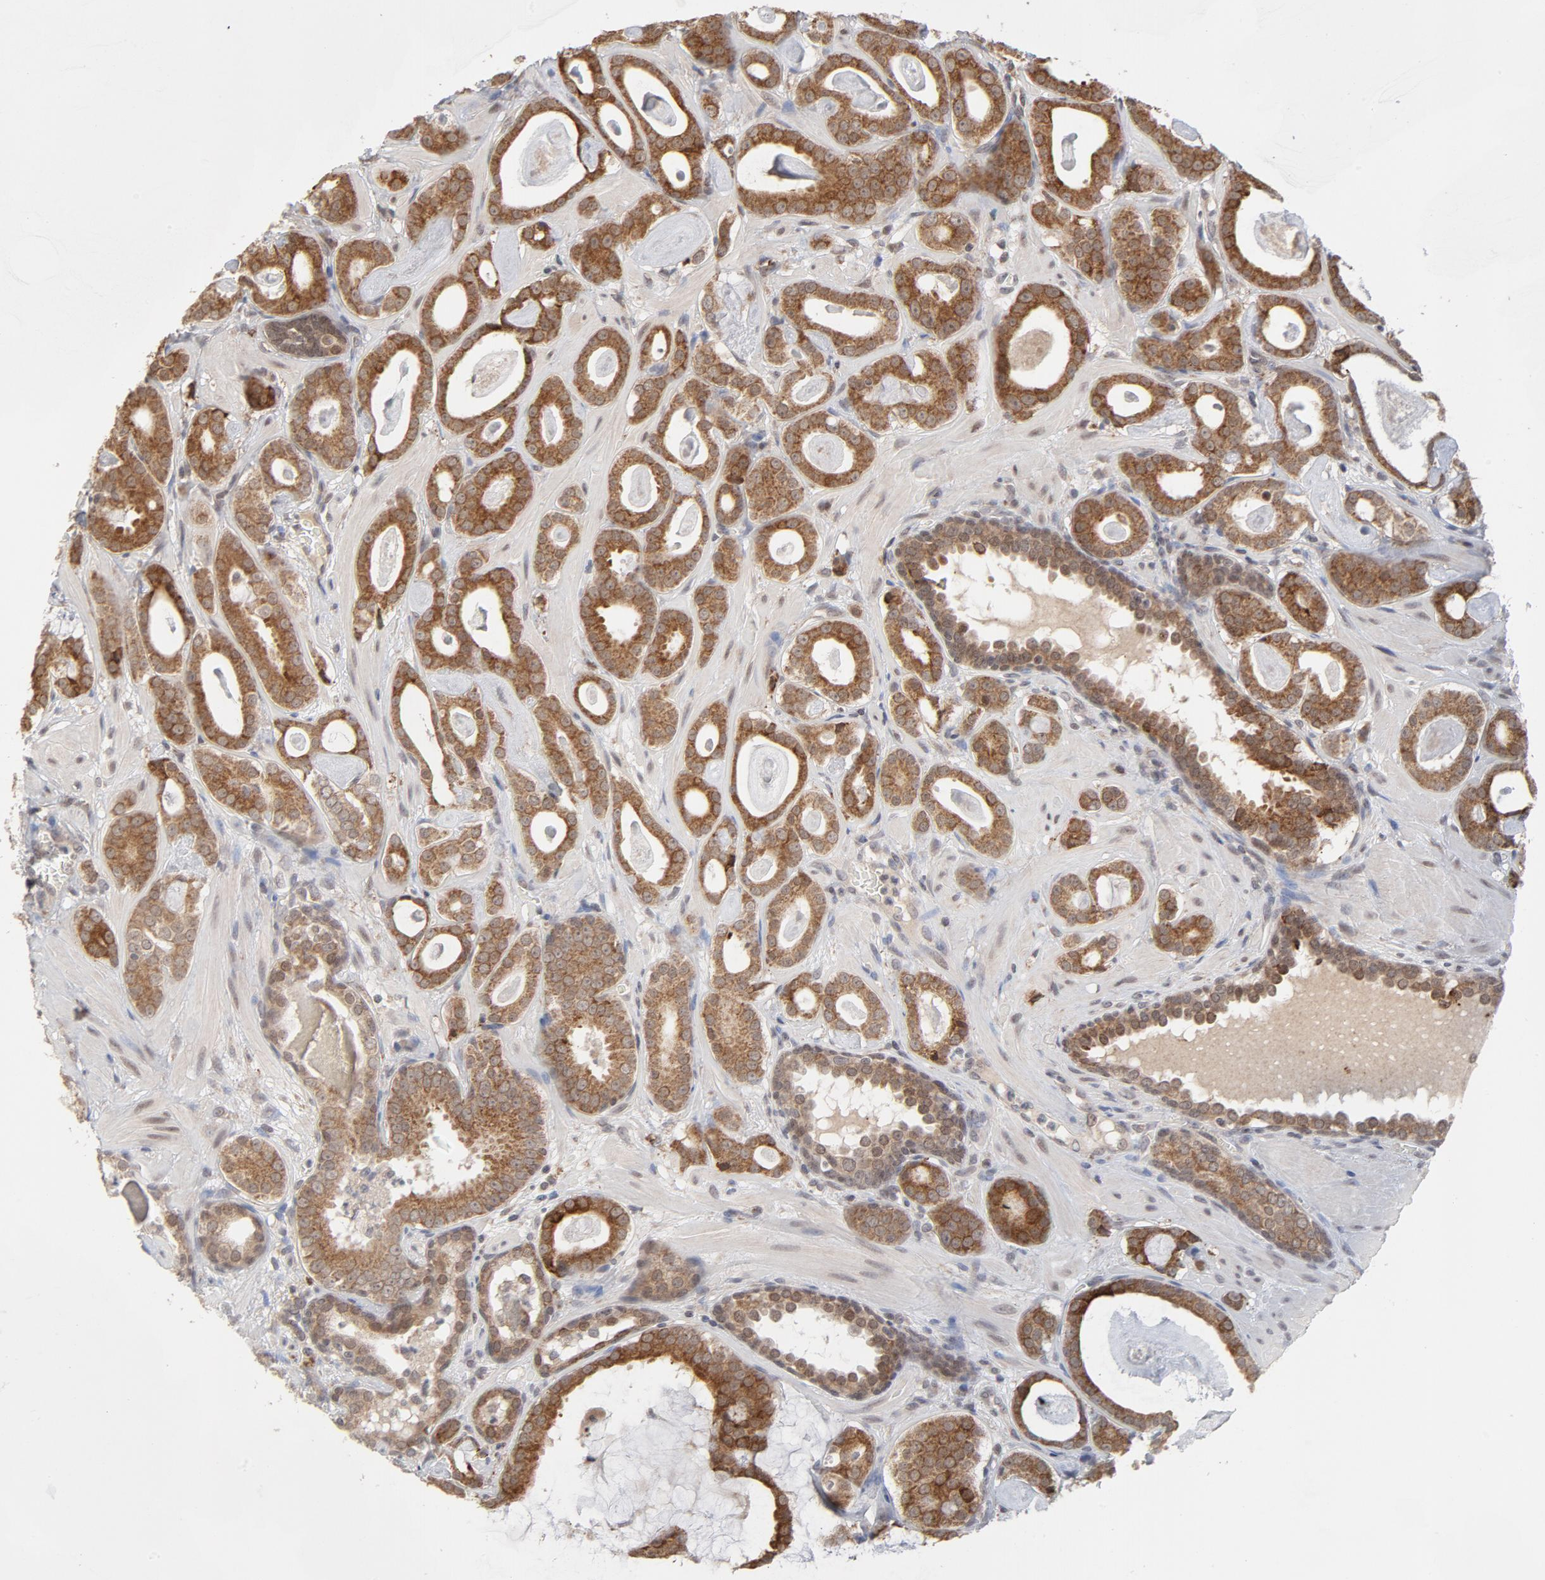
{"staining": {"intensity": "moderate", "quantity": ">75%", "location": "cytoplasmic/membranous"}, "tissue": "prostate cancer", "cell_type": "Tumor cells", "image_type": "cancer", "snomed": [{"axis": "morphology", "description": "Adenocarcinoma, Low grade"}, {"axis": "topography", "description": "Prostate"}], "caption": "This photomicrograph exhibits IHC staining of prostate cancer, with medium moderate cytoplasmic/membranous positivity in about >75% of tumor cells.", "gene": "ARIH1", "patient": {"sex": "male", "age": 57}}